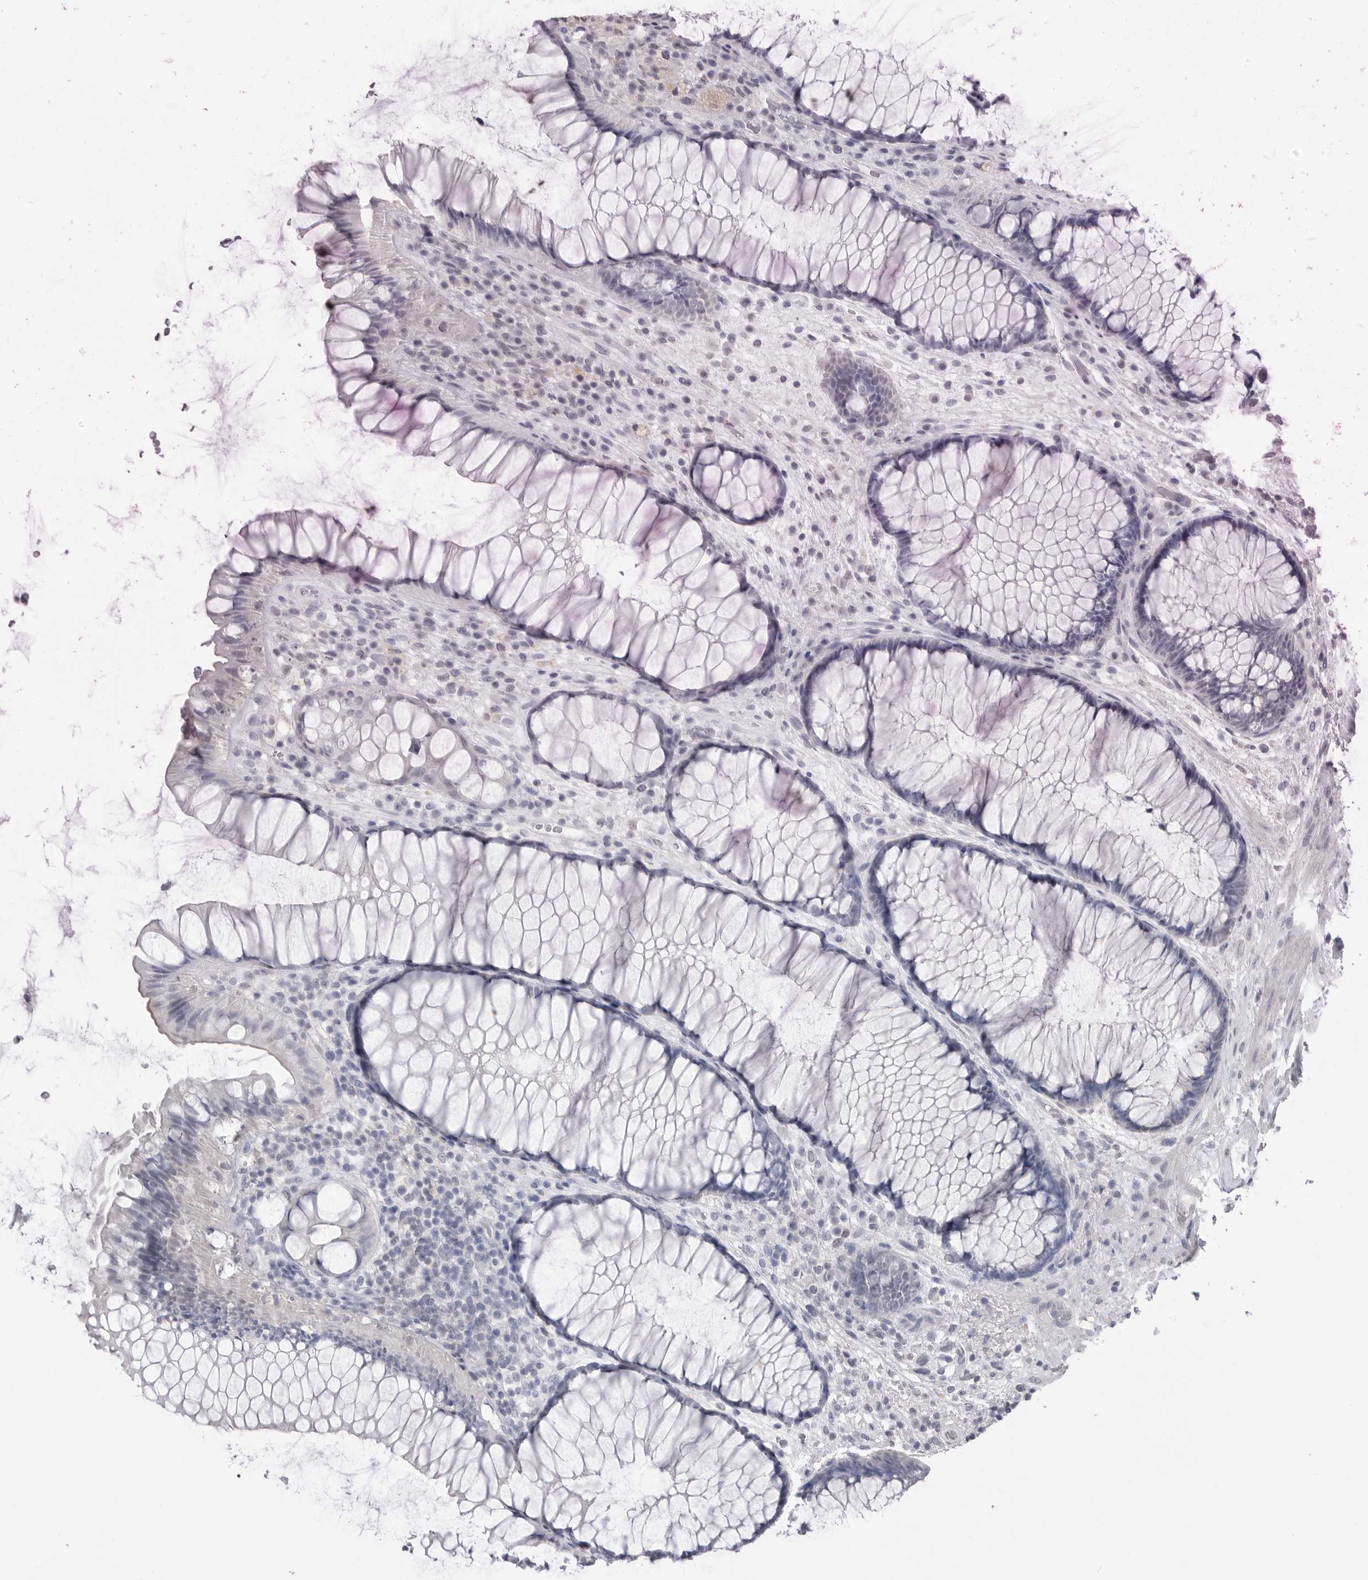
{"staining": {"intensity": "negative", "quantity": "none", "location": "none"}, "tissue": "rectum", "cell_type": "Glandular cells", "image_type": "normal", "snomed": [{"axis": "morphology", "description": "Normal tissue, NOS"}, {"axis": "topography", "description": "Rectum"}], "caption": "This is a photomicrograph of immunohistochemistry (IHC) staining of benign rectum, which shows no staining in glandular cells.", "gene": "ICAM5", "patient": {"sex": "male", "age": 51}}